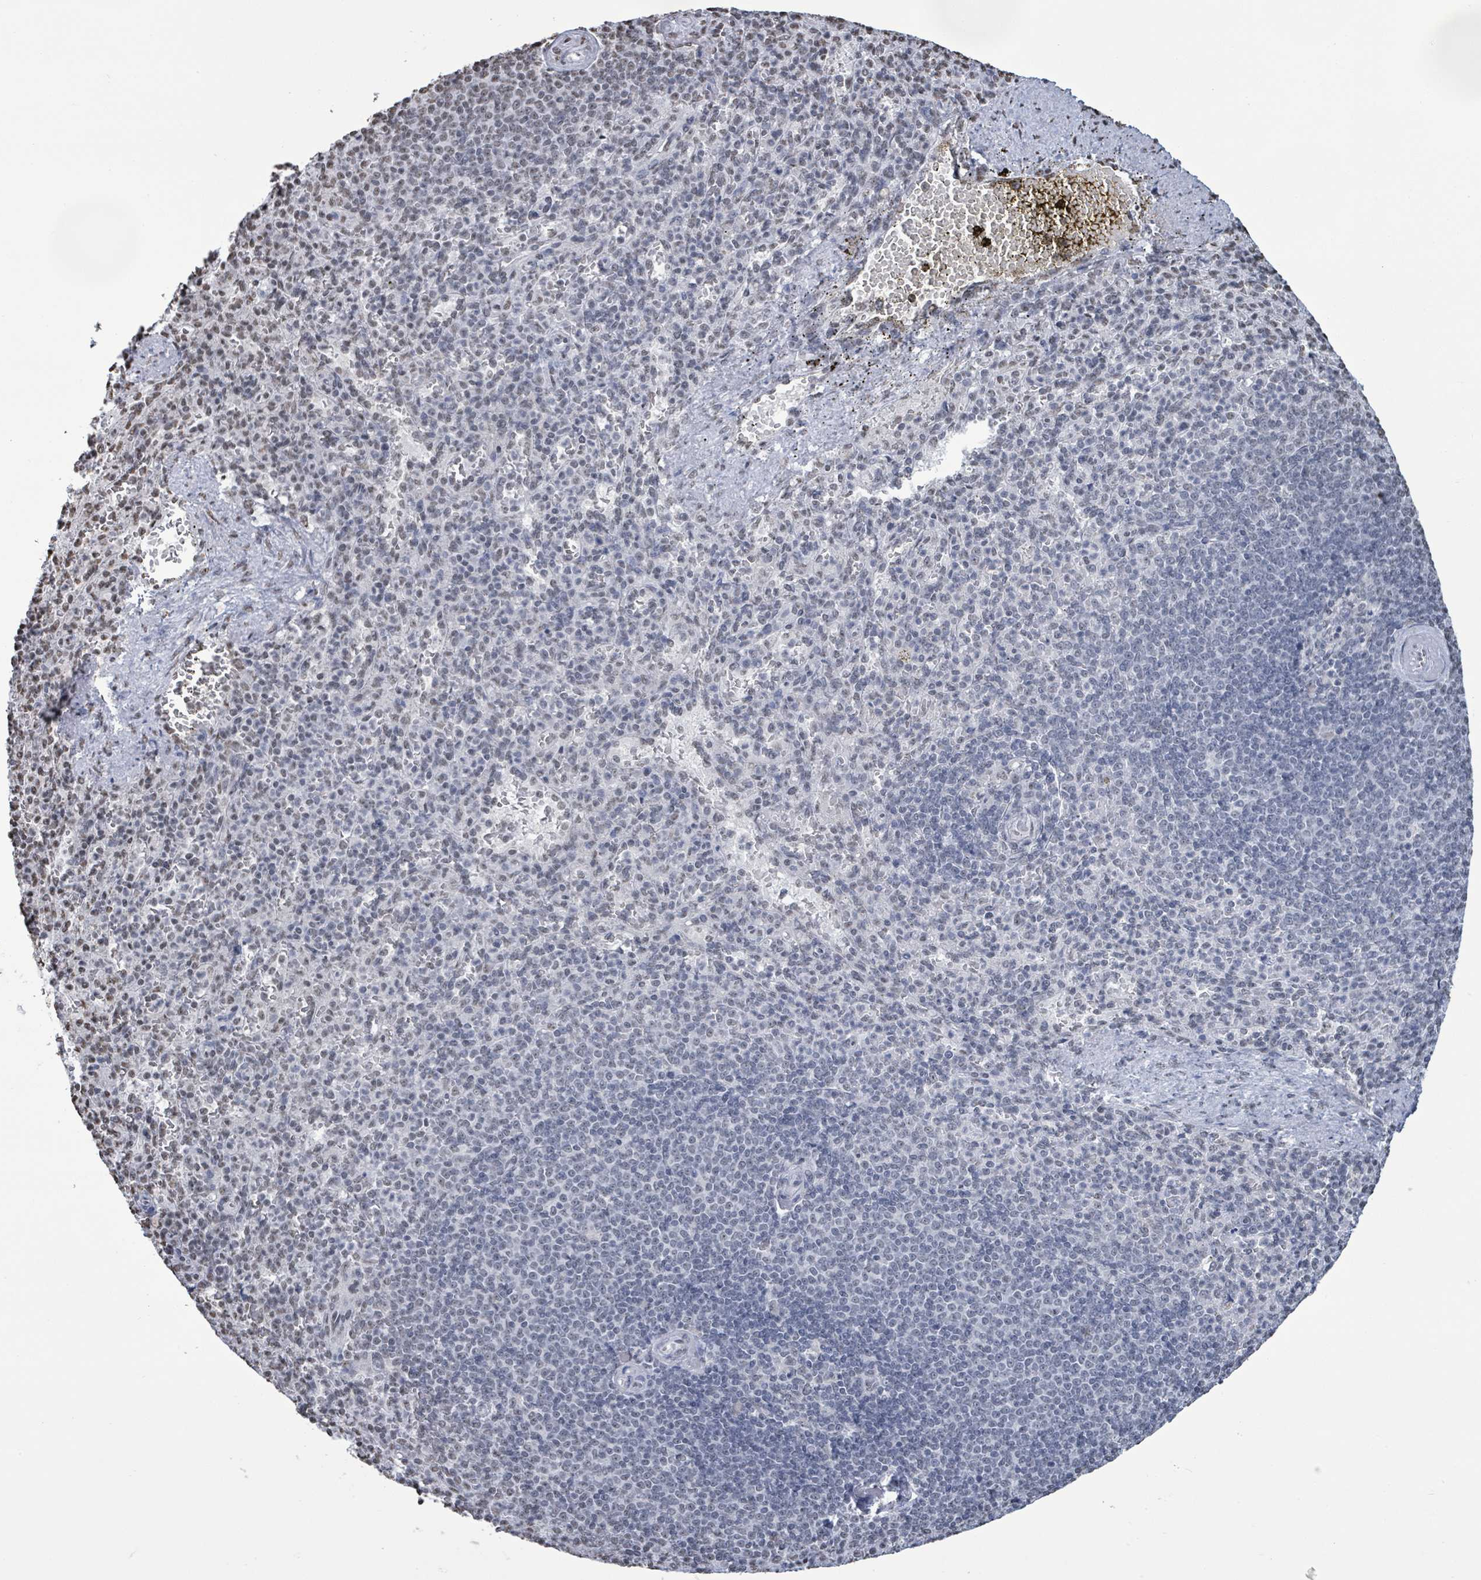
{"staining": {"intensity": "weak", "quantity": "<25%", "location": "nuclear"}, "tissue": "spleen", "cell_type": "Cells in red pulp", "image_type": "normal", "snomed": [{"axis": "morphology", "description": "Normal tissue, NOS"}, {"axis": "topography", "description": "Spleen"}], "caption": "DAB immunohistochemical staining of benign spleen shows no significant expression in cells in red pulp.", "gene": "SAMD14", "patient": {"sex": "female", "age": 74}}